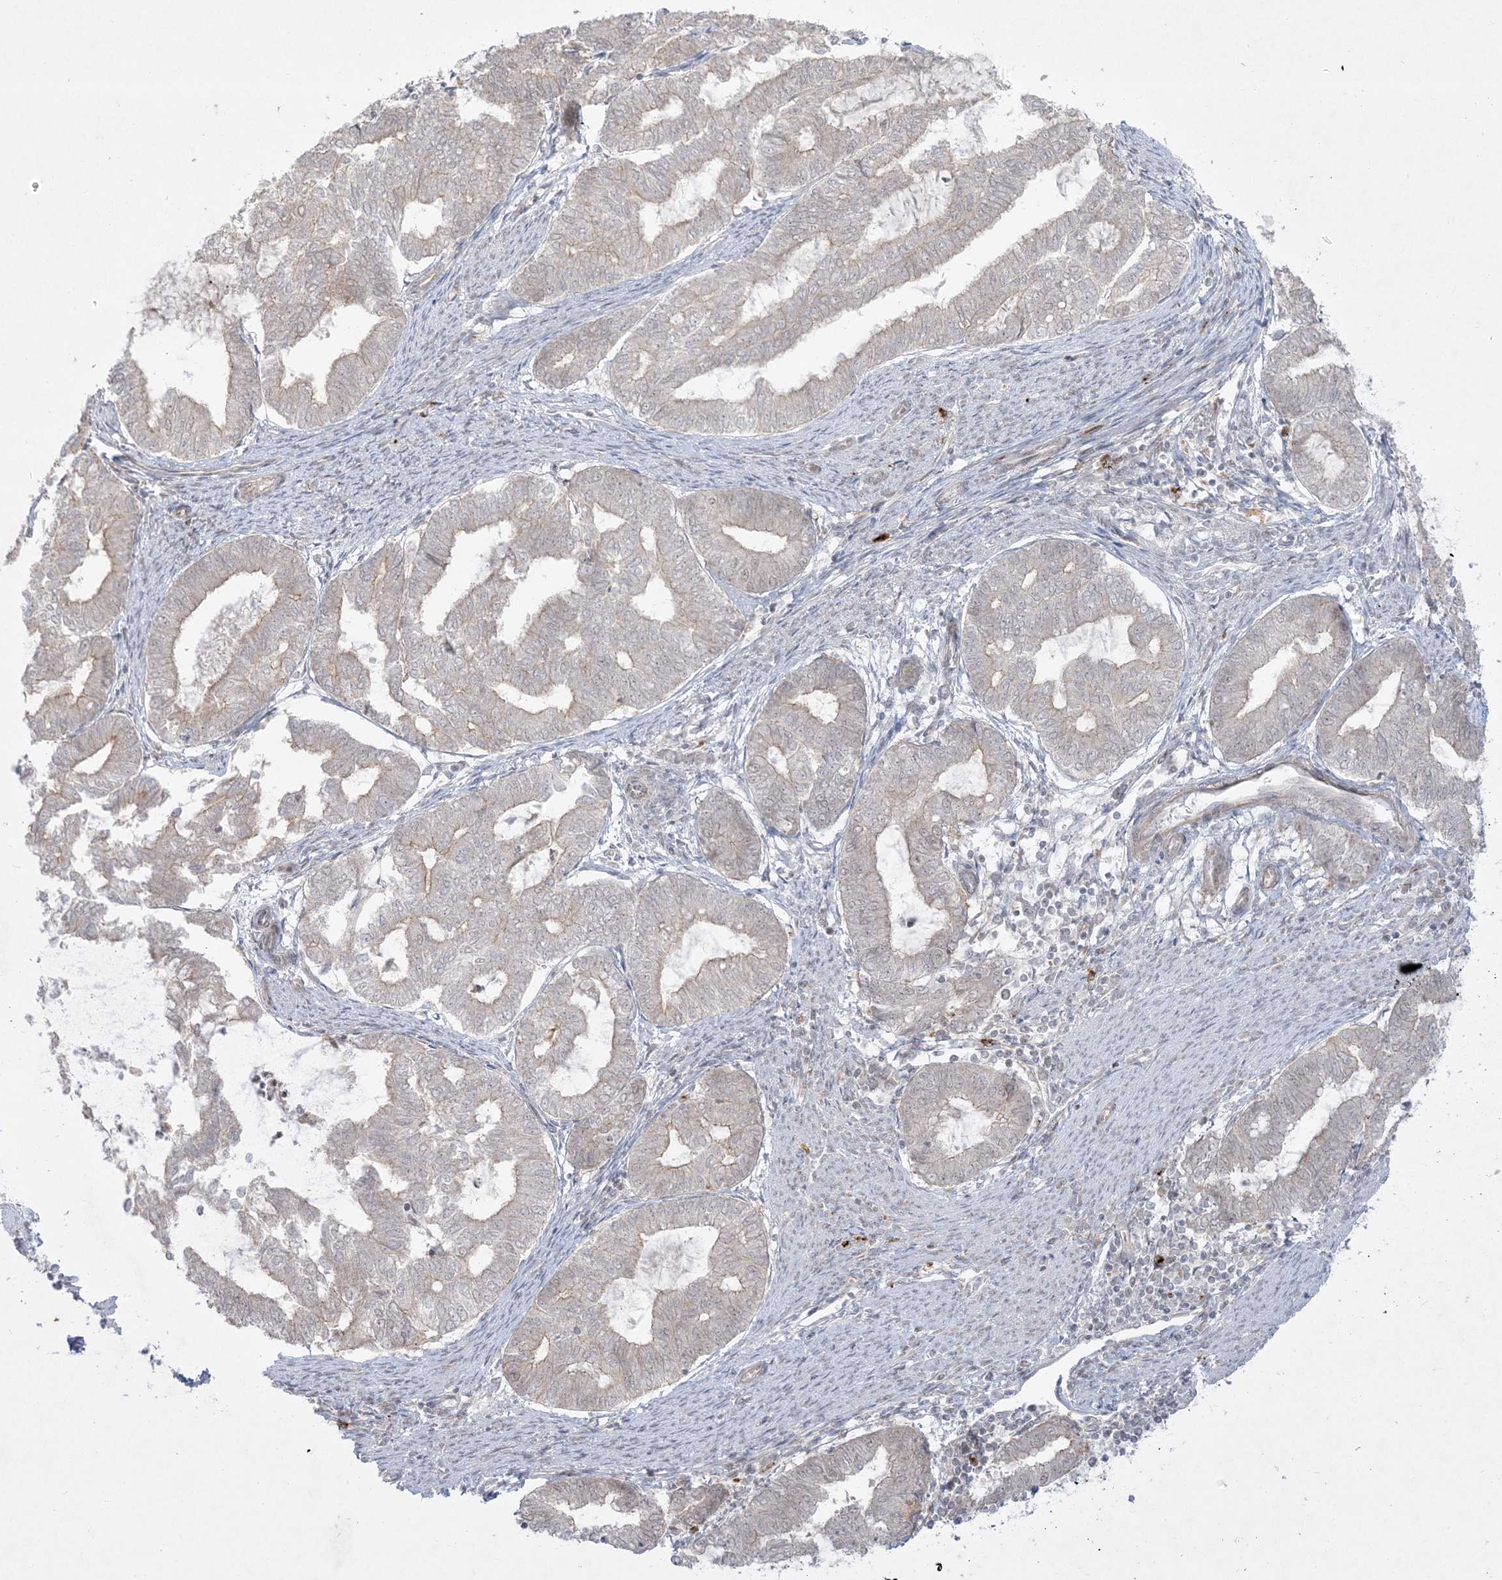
{"staining": {"intensity": "weak", "quantity": "<25%", "location": "cytoplasmic/membranous"}, "tissue": "endometrial cancer", "cell_type": "Tumor cells", "image_type": "cancer", "snomed": [{"axis": "morphology", "description": "Adenocarcinoma, NOS"}, {"axis": "topography", "description": "Endometrium"}], "caption": "There is no significant expression in tumor cells of endometrial cancer (adenocarcinoma).", "gene": "PTK6", "patient": {"sex": "female", "age": 79}}